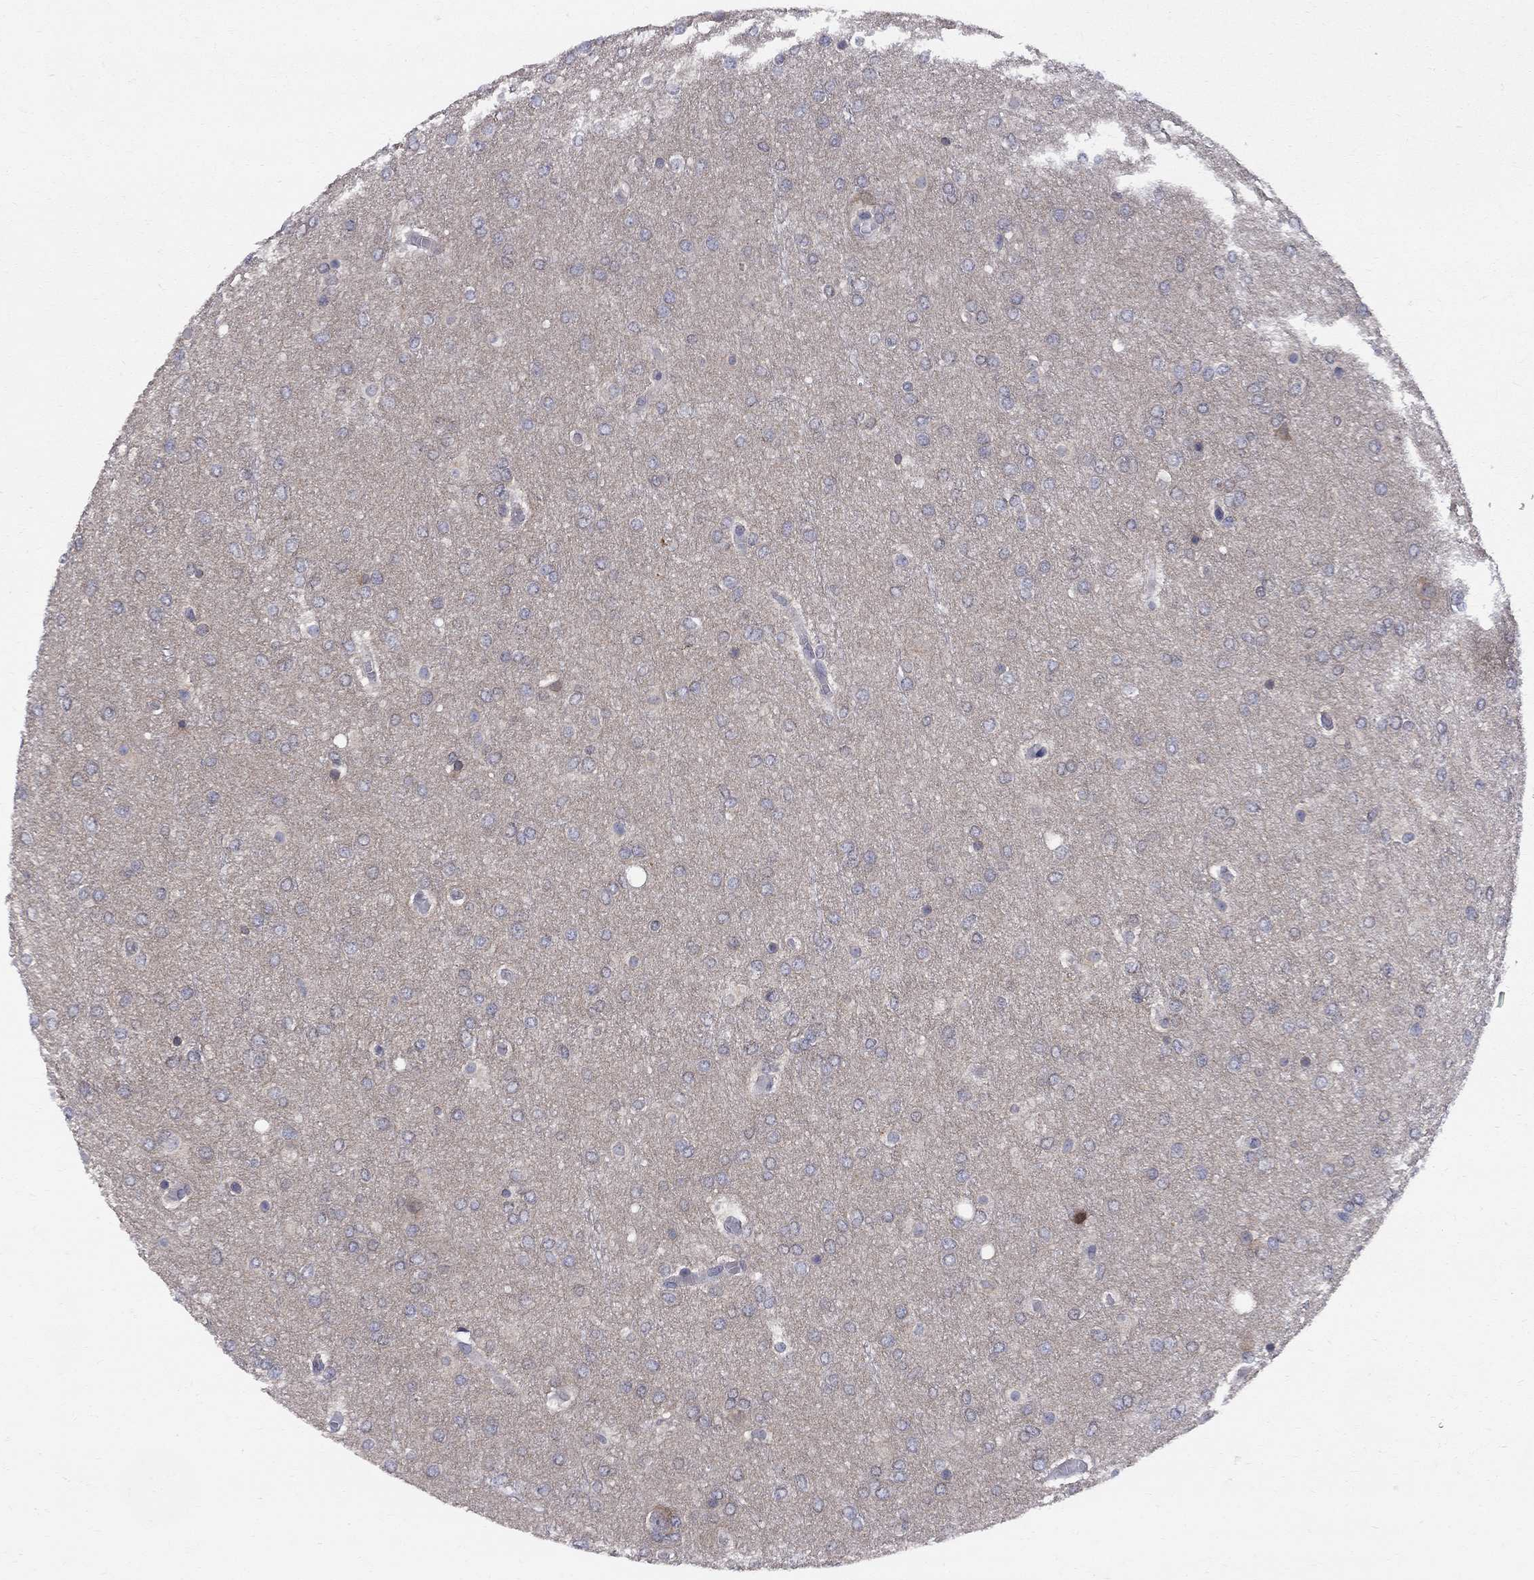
{"staining": {"intensity": "weak", "quantity": "<25%", "location": "cytoplasmic/membranous"}, "tissue": "glioma", "cell_type": "Tumor cells", "image_type": "cancer", "snomed": [{"axis": "morphology", "description": "Glioma, malignant, High grade"}, {"axis": "topography", "description": "Brain"}], "caption": "IHC of glioma exhibits no staining in tumor cells.", "gene": "CNOT11", "patient": {"sex": "female", "age": 61}}